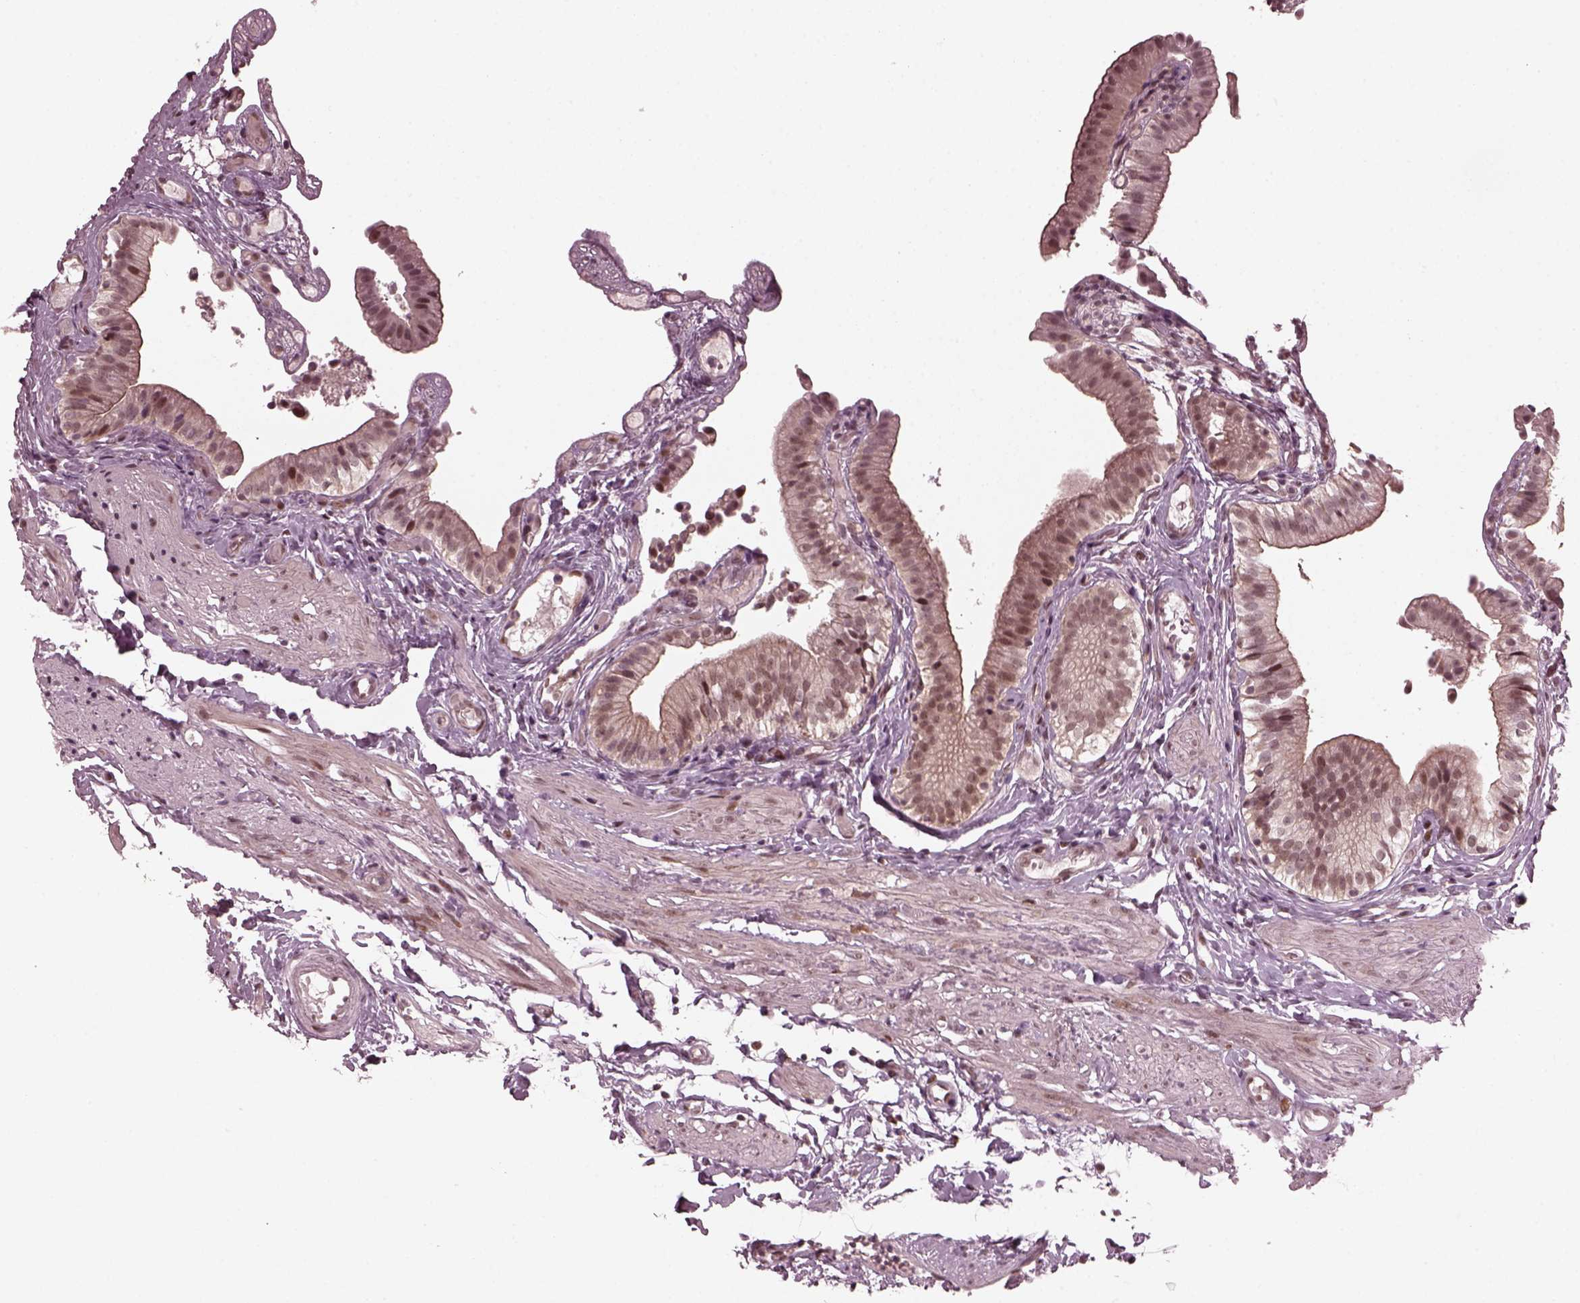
{"staining": {"intensity": "moderate", "quantity": "<25%", "location": "nuclear"}, "tissue": "gallbladder", "cell_type": "Glandular cells", "image_type": "normal", "snomed": [{"axis": "morphology", "description": "Normal tissue, NOS"}, {"axis": "topography", "description": "Gallbladder"}], "caption": "Protein staining exhibits moderate nuclear staining in about <25% of glandular cells in normal gallbladder. (DAB IHC, brown staining for protein, blue staining for nuclei).", "gene": "TRIB3", "patient": {"sex": "female", "age": 47}}